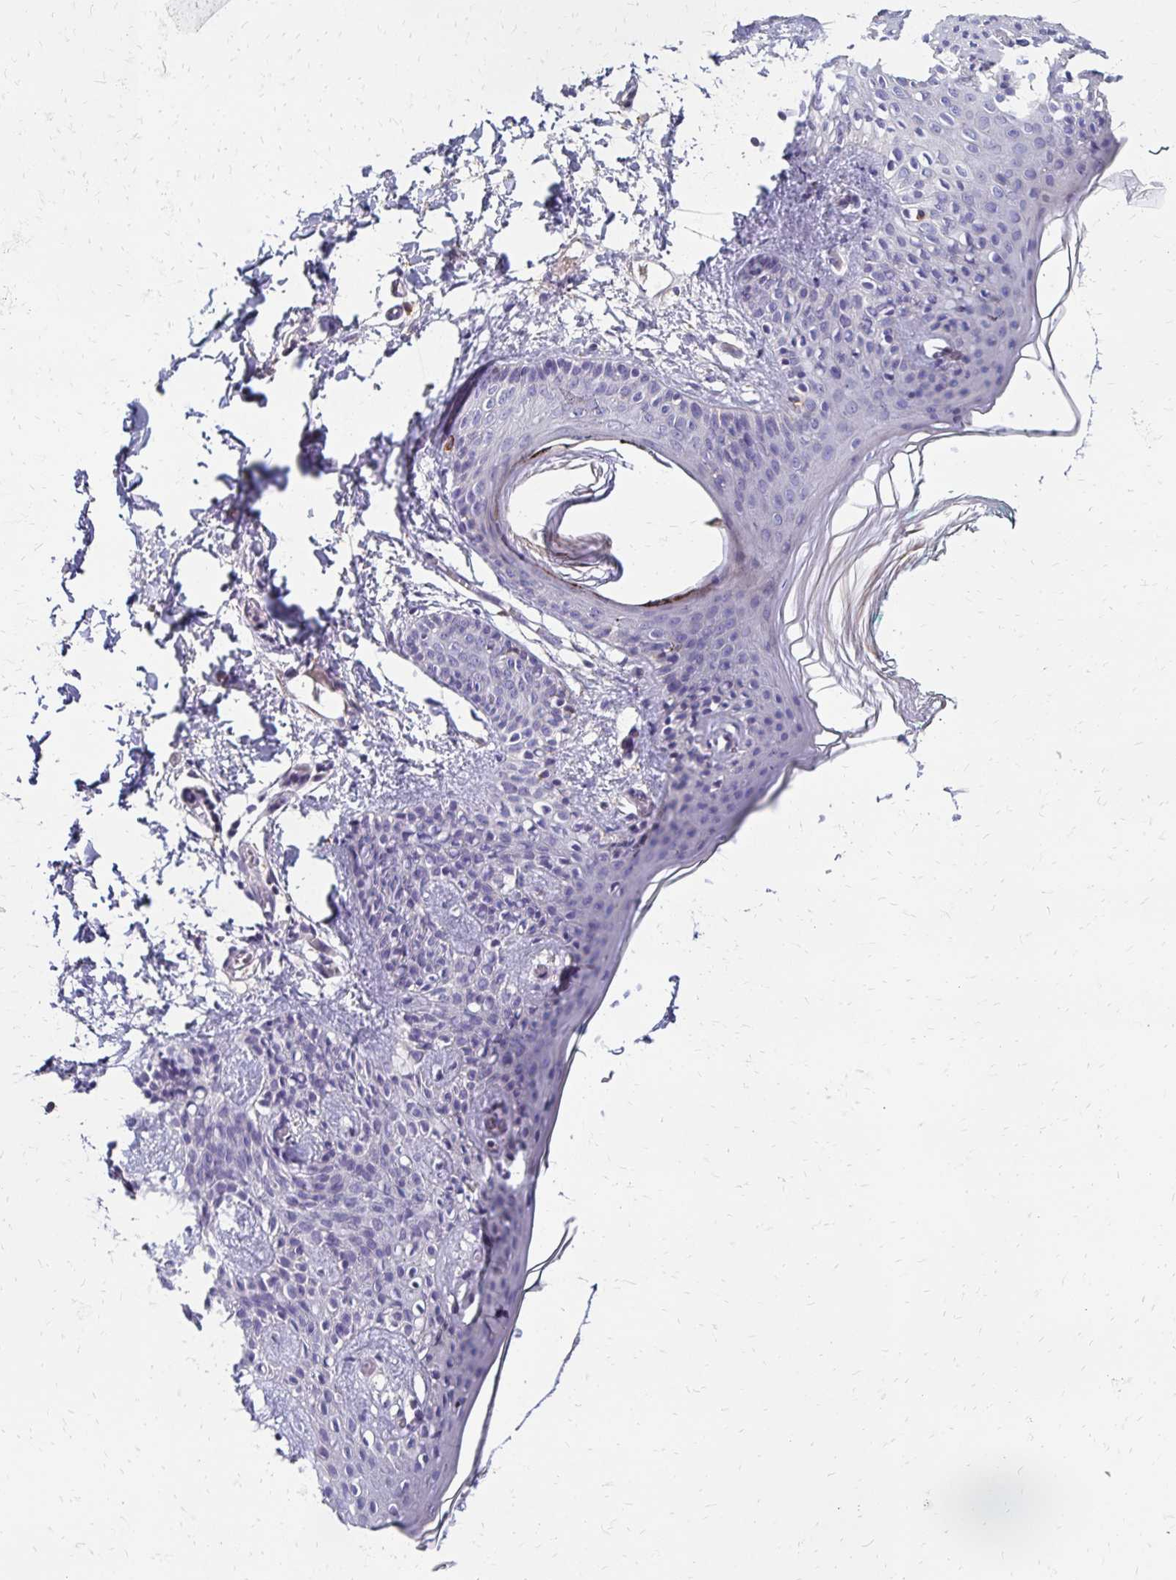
{"staining": {"intensity": "negative", "quantity": "none", "location": "none"}, "tissue": "skin", "cell_type": "Fibroblasts", "image_type": "normal", "snomed": [{"axis": "morphology", "description": "Normal tissue, NOS"}, {"axis": "topography", "description": "Skin"}], "caption": "Immunohistochemistry photomicrograph of benign skin stained for a protein (brown), which exhibits no positivity in fibroblasts.", "gene": "DTNB", "patient": {"sex": "male", "age": 16}}